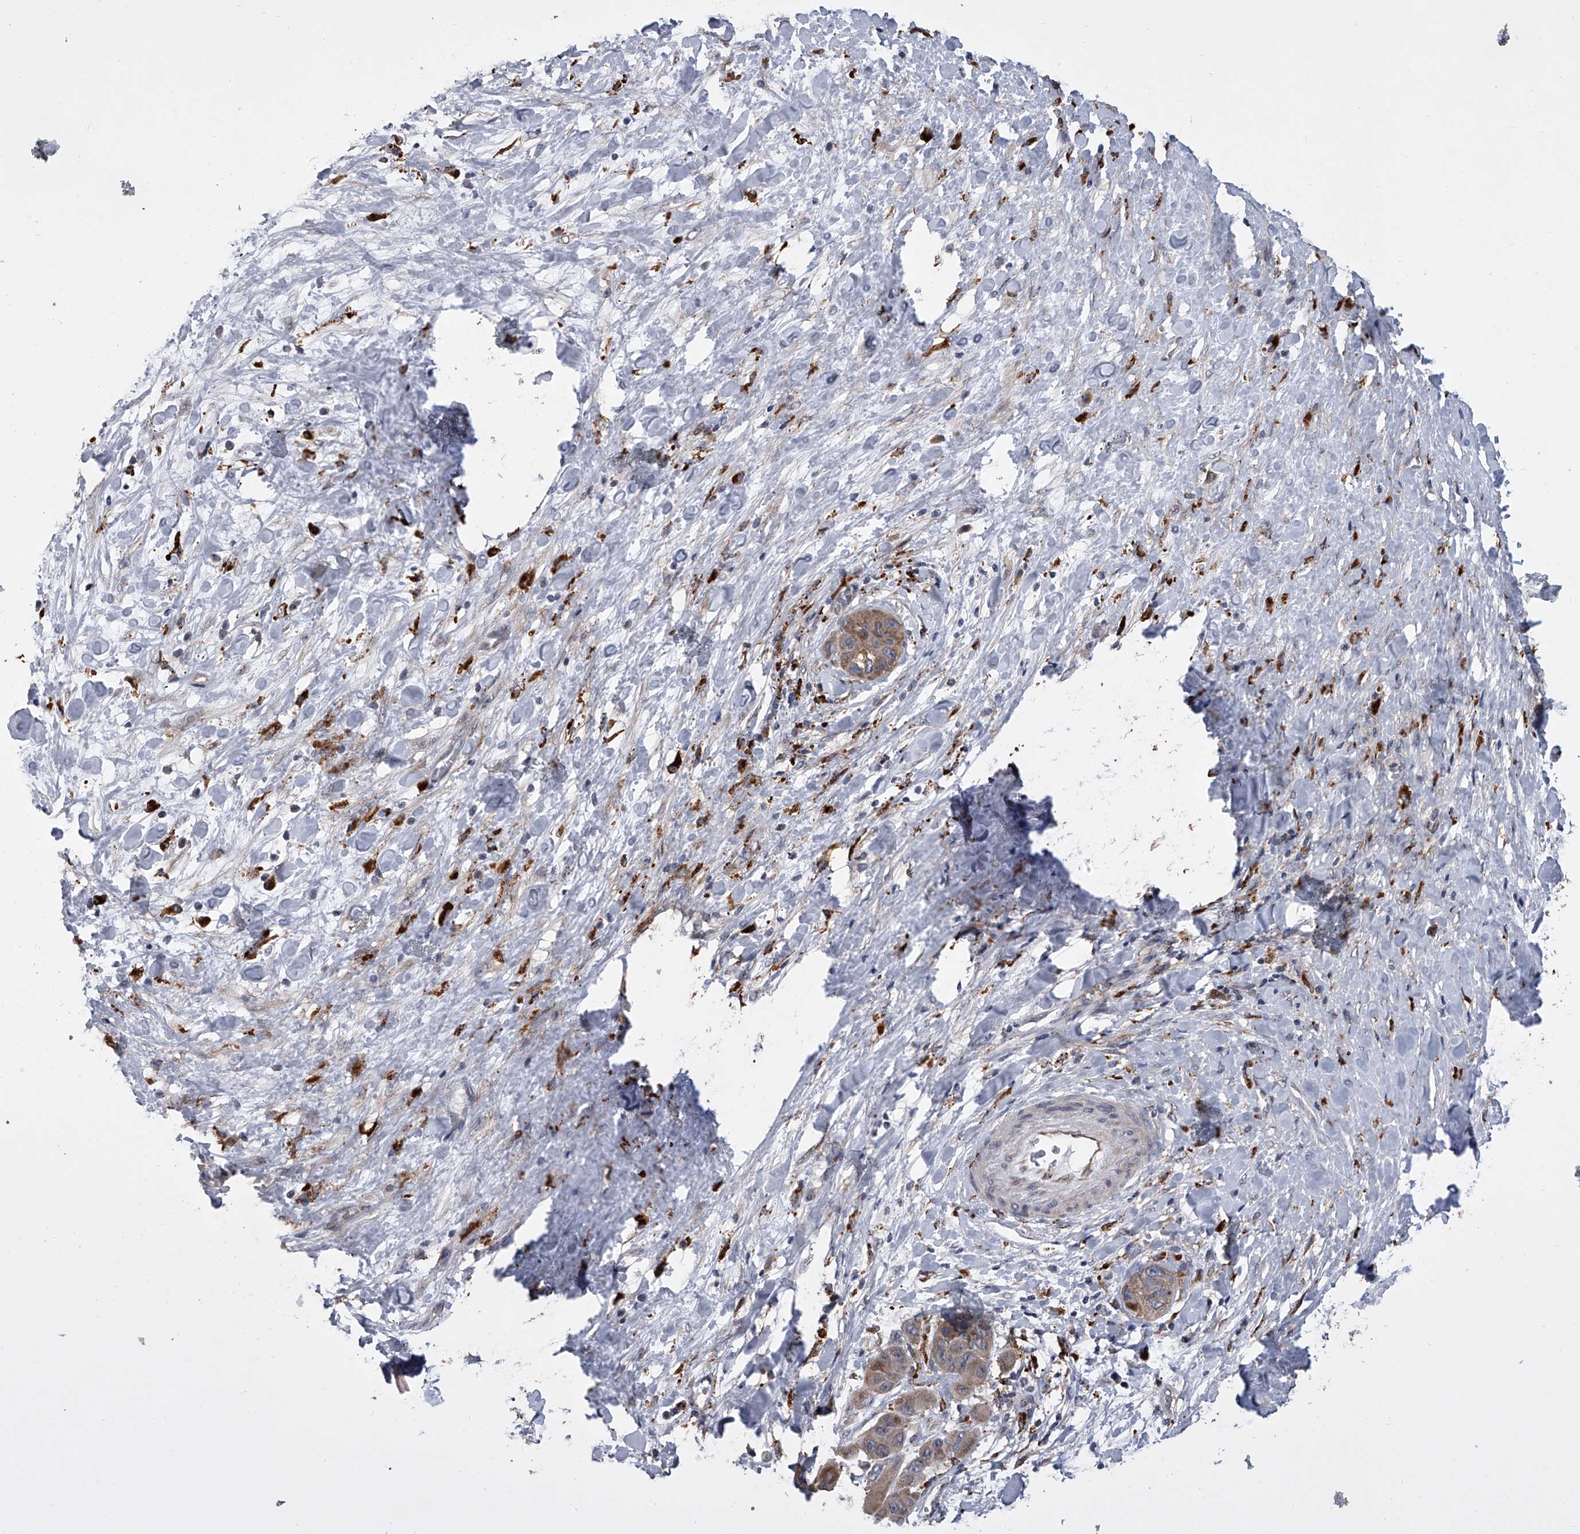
{"staining": {"intensity": "weak", "quantity": ">75%", "location": "cytoplasmic/membranous"}, "tissue": "liver cancer", "cell_type": "Tumor cells", "image_type": "cancer", "snomed": [{"axis": "morphology", "description": "Cholangiocarcinoma"}, {"axis": "topography", "description": "Liver"}], "caption": "Immunohistochemical staining of liver cancer displays low levels of weak cytoplasmic/membranous protein positivity in approximately >75% of tumor cells.", "gene": "TRIM8", "patient": {"sex": "female", "age": 52}}